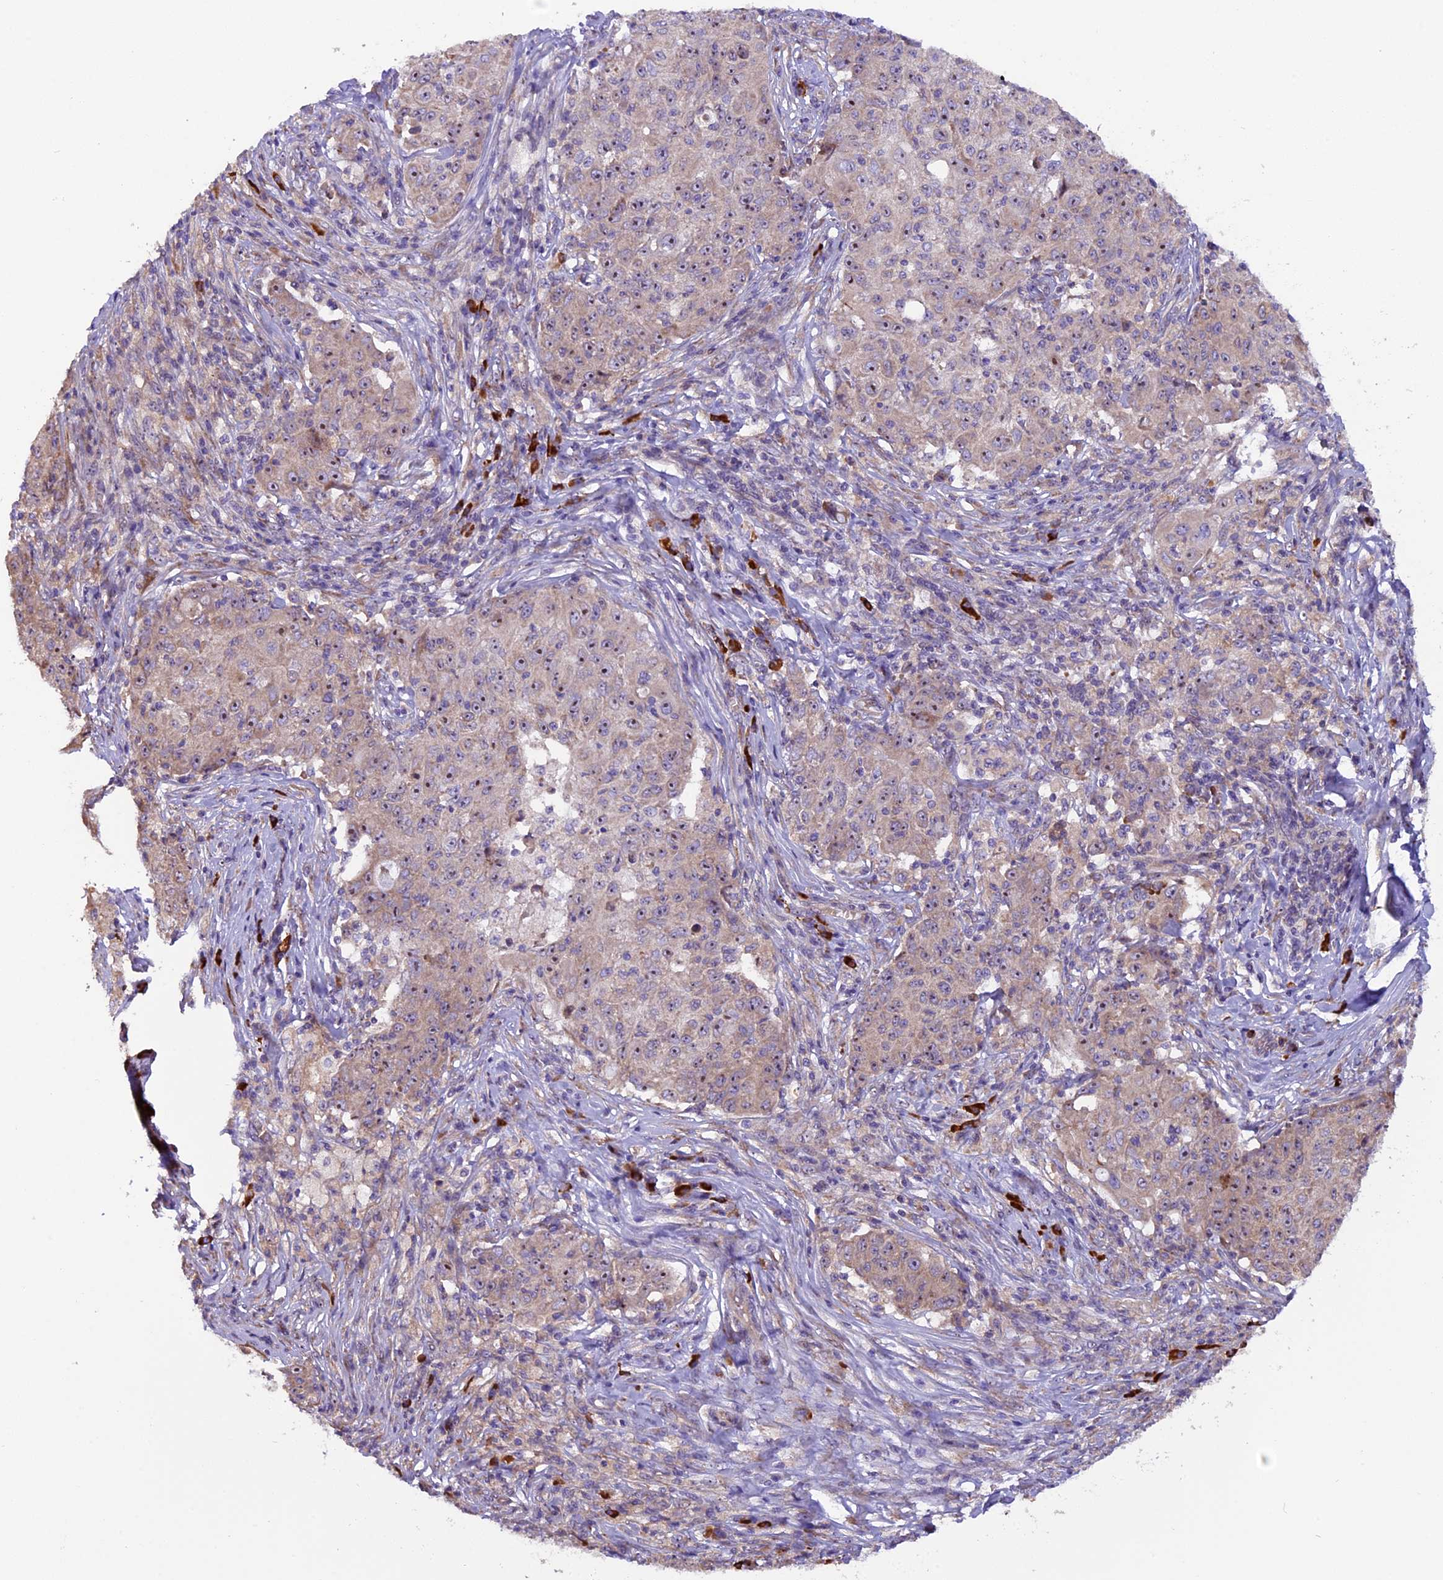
{"staining": {"intensity": "moderate", "quantity": ">75%", "location": "cytoplasmic/membranous,nuclear"}, "tissue": "ovarian cancer", "cell_type": "Tumor cells", "image_type": "cancer", "snomed": [{"axis": "morphology", "description": "Carcinoma, endometroid"}, {"axis": "topography", "description": "Ovary"}], "caption": "Endometroid carcinoma (ovarian) stained with a brown dye displays moderate cytoplasmic/membranous and nuclear positive expression in approximately >75% of tumor cells.", "gene": "FRY", "patient": {"sex": "female", "age": 42}}